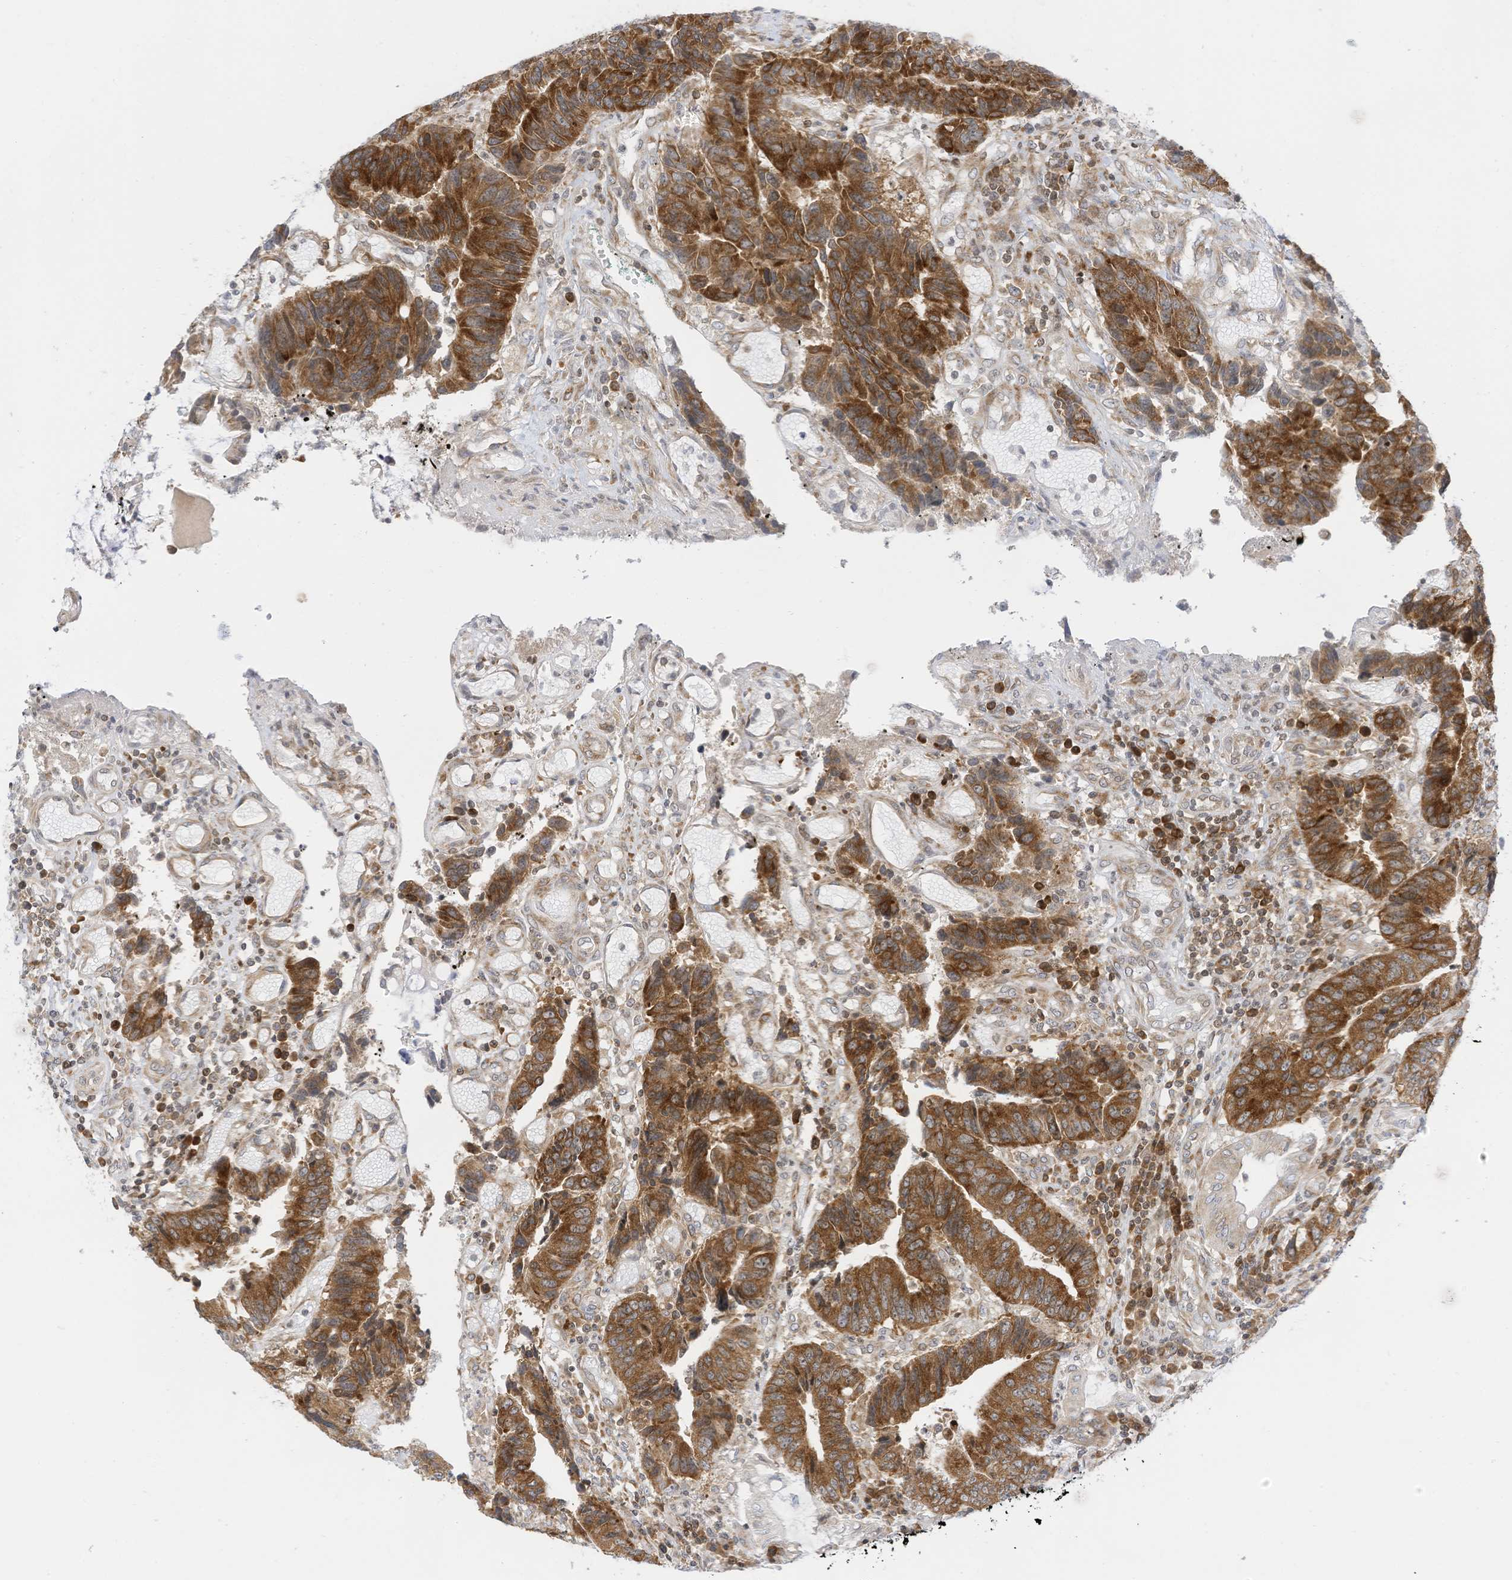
{"staining": {"intensity": "strong", "quantity": ">75%", "location": "cytoplasmic/membranous"}, "tissue": "colorectal cancer", "cell_type": "Tumor cells", "image_type": "cancer", "snomed": [{"axis": "morphology", "description": "Adenocarcinoma, NOS"}, {"axis": "topography", "description": "Rectum"}], "caption": "There is high levels of strong cytoplasmic/membranous staining in tumor cells of colorectal cancer, as demonstrated by immunohistochemical staining (brown color).", "gene": "EDF1", "patient": {"sex": "male", "age": 84}}